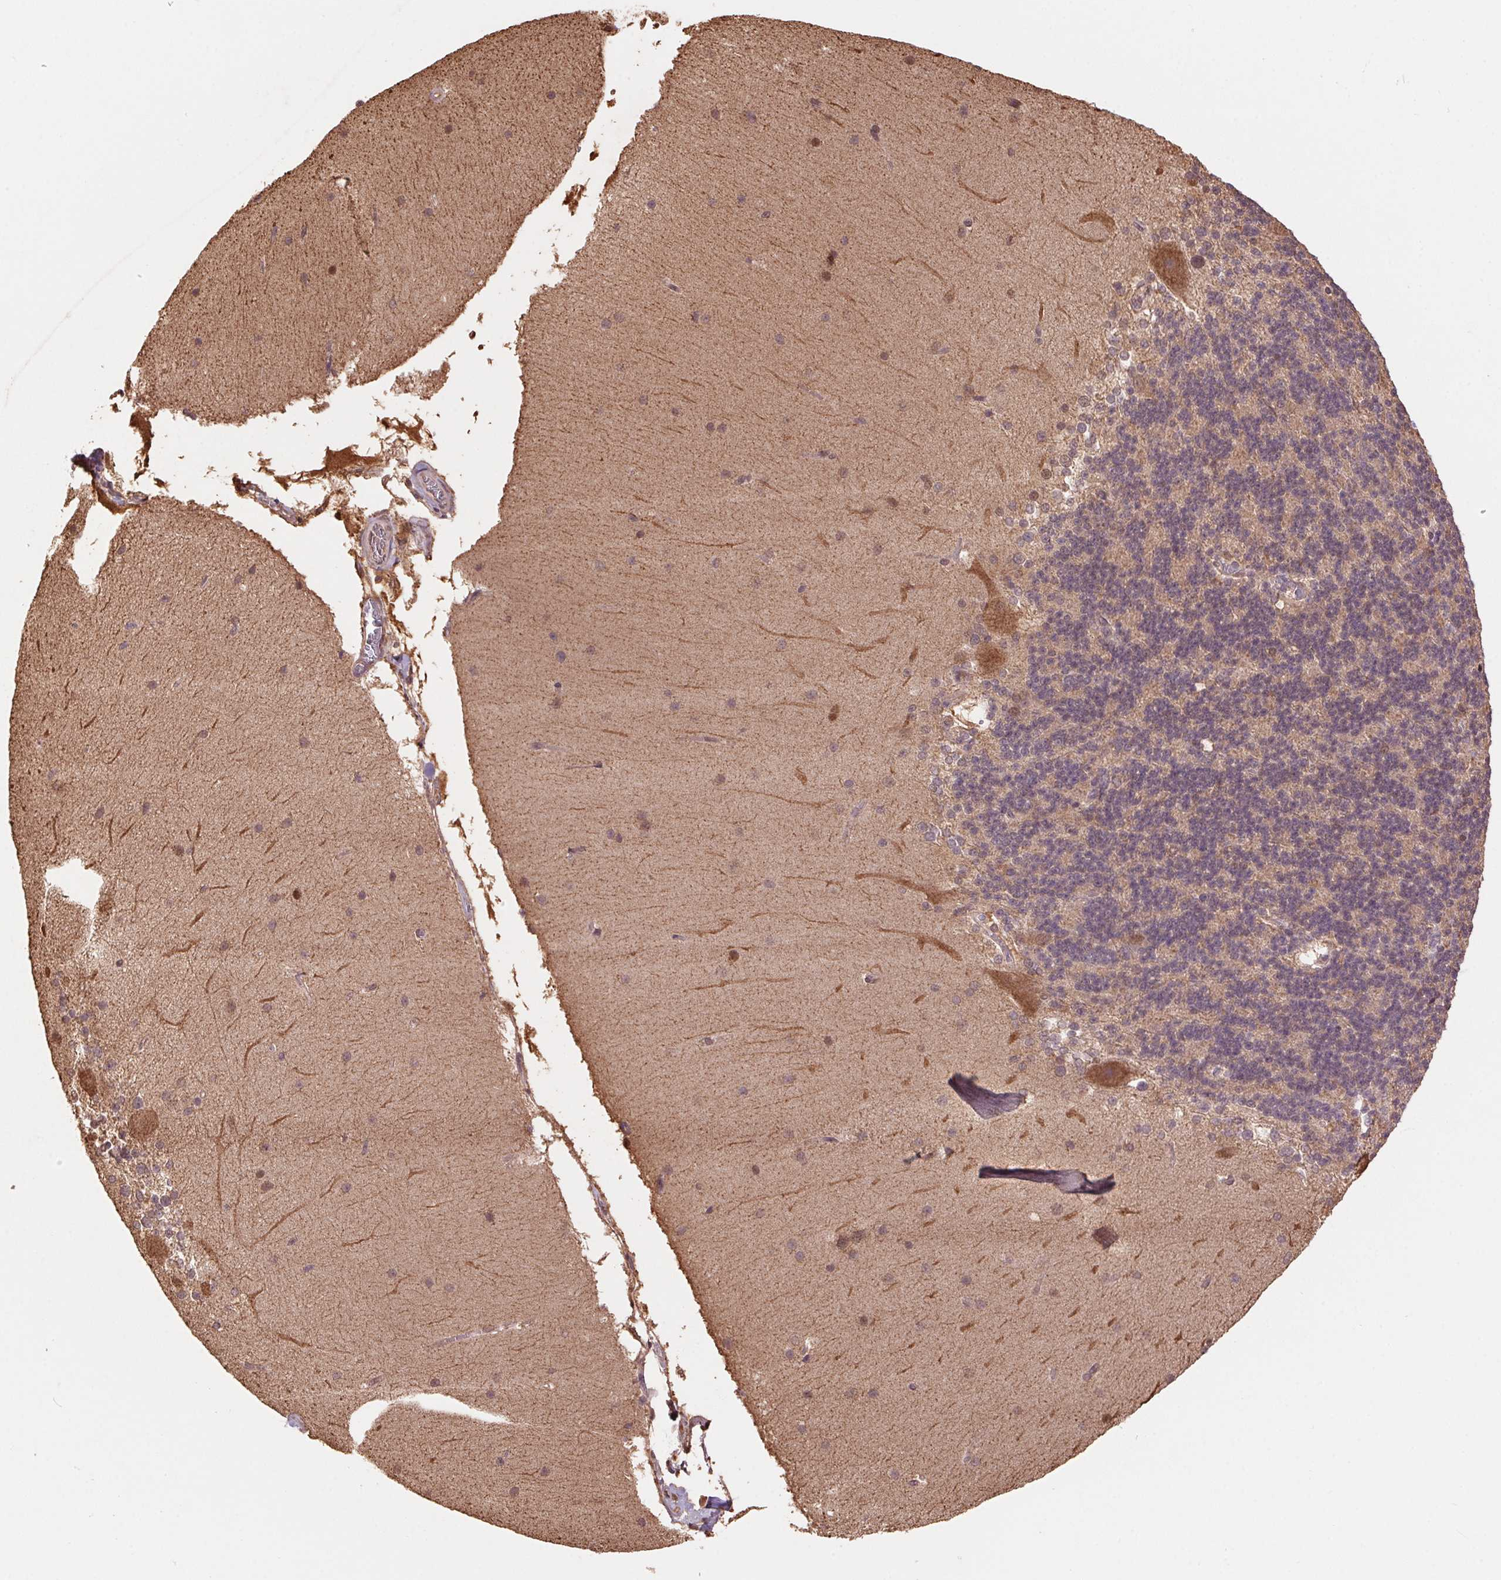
{"staining": {"intensity": "negative", "quantity": "none", "location": "none"}, "tissue": "cerebellum", "cell_type": "Cells in granular layer", "image_type": "normal", "snomed": [{"axis": "morphology", "description": "Normal tissue, NOS"}, {"axis": "topography", "description": "Cerebellum"}], "caption": "An immunohistochemistry histopathology image of benign cerebellum is shown. There is no staining in cells in granular layer of cerebellum.", "gene": "CUTA", "patient": {"sex": "female", "age": 19}}